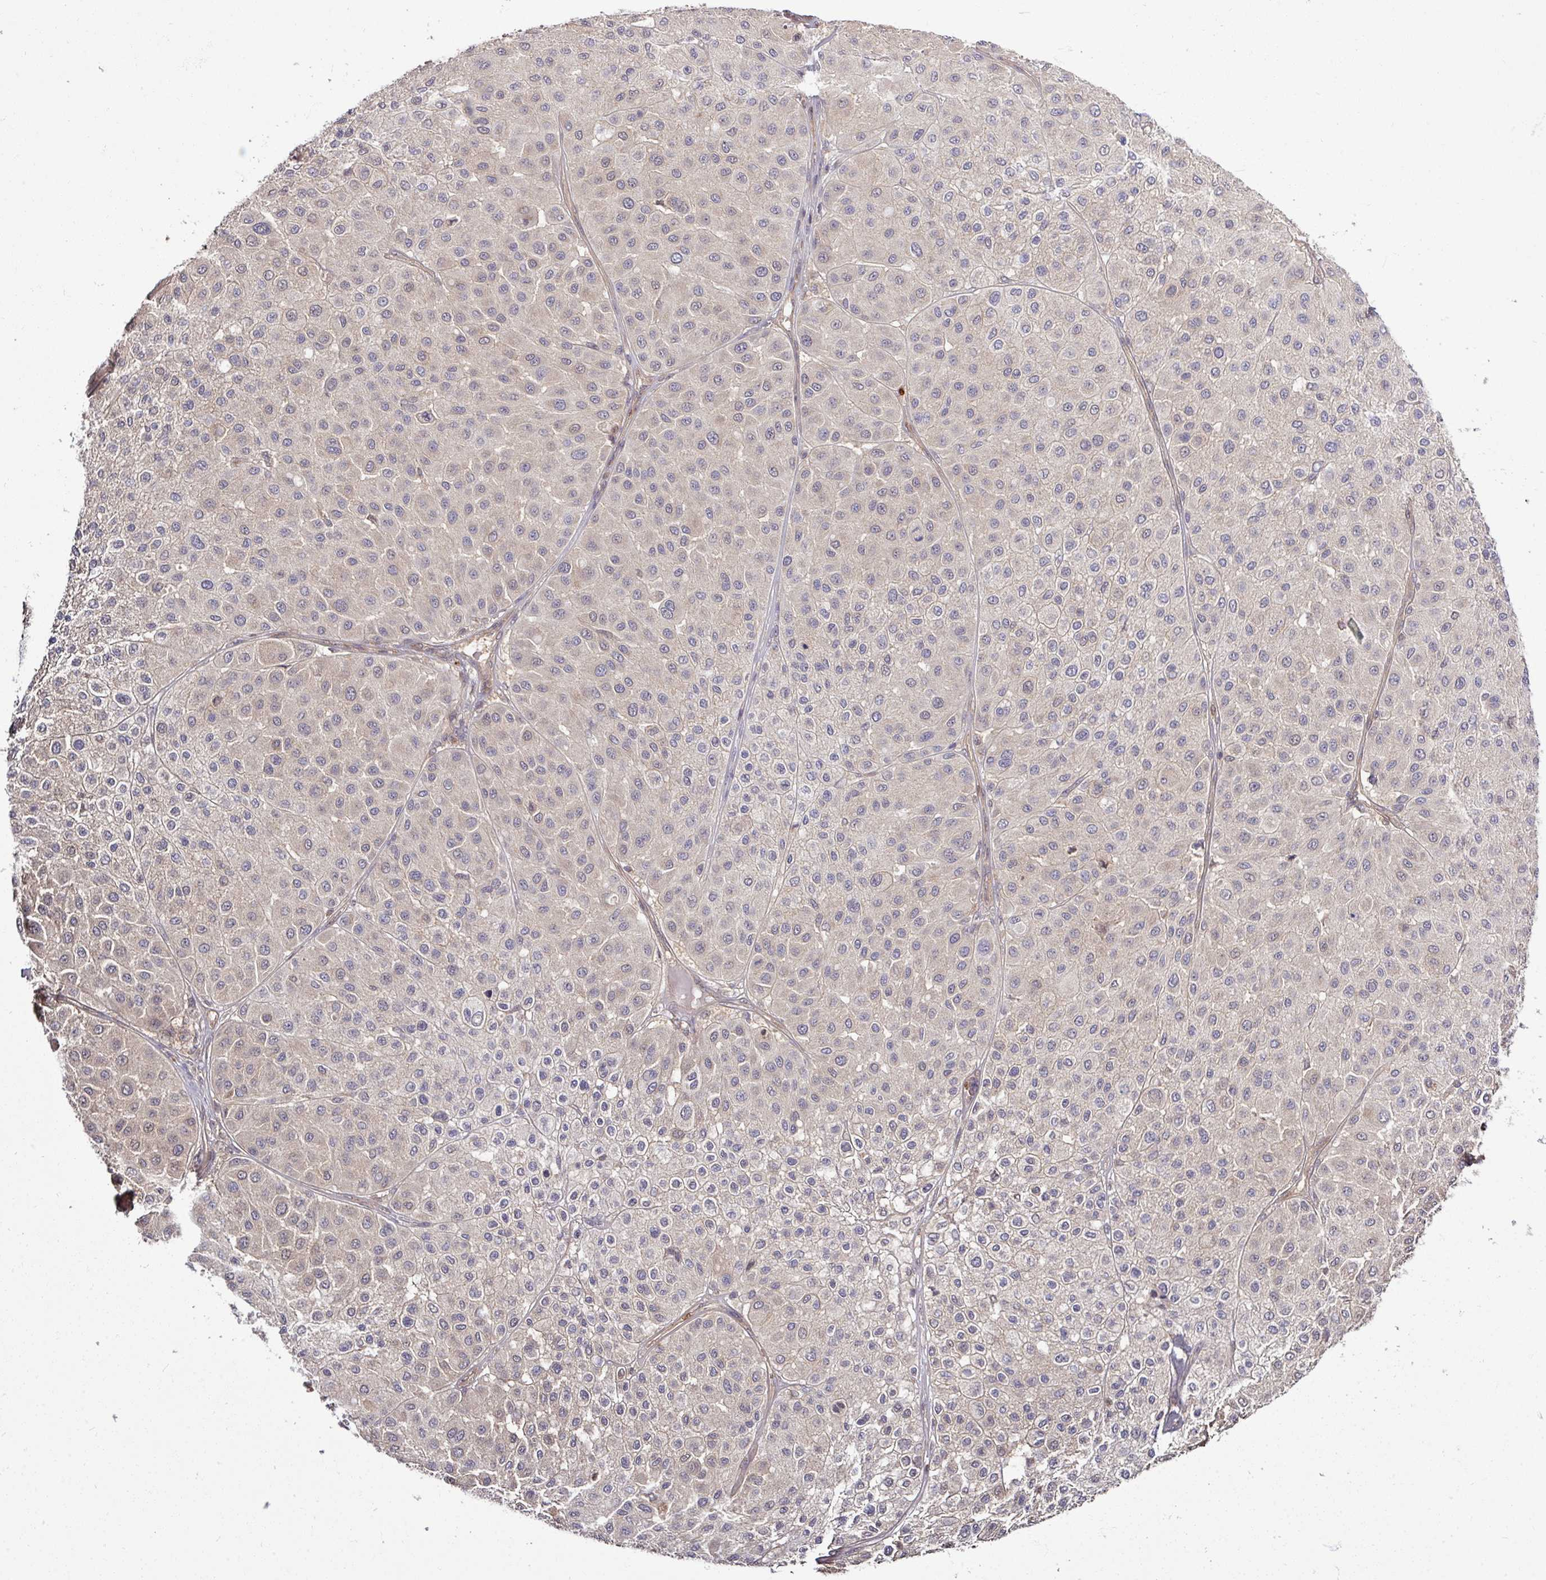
{"staining": {"intensity": "negative", "quantity": "none", "location": "none"}, "tissue": "melanoma", "cell_type": "Tumor cells", "image_type": "cancer", "snomed": [{"axis": "morphology", "description": "Malignant melanoma, Metastatic site"}, {"axis": "topography", "description": "Smooth muscle"}], "caption": "The micrograph demonstrates no staining of tumor cells in malignant melanoma (metastatic site). The staining is performed using DAB brown chromogen with nuclei counter-stained in using hematoxylin.", "gene": "TUSC3", "patient": {"sex": "male", "age": 41}}